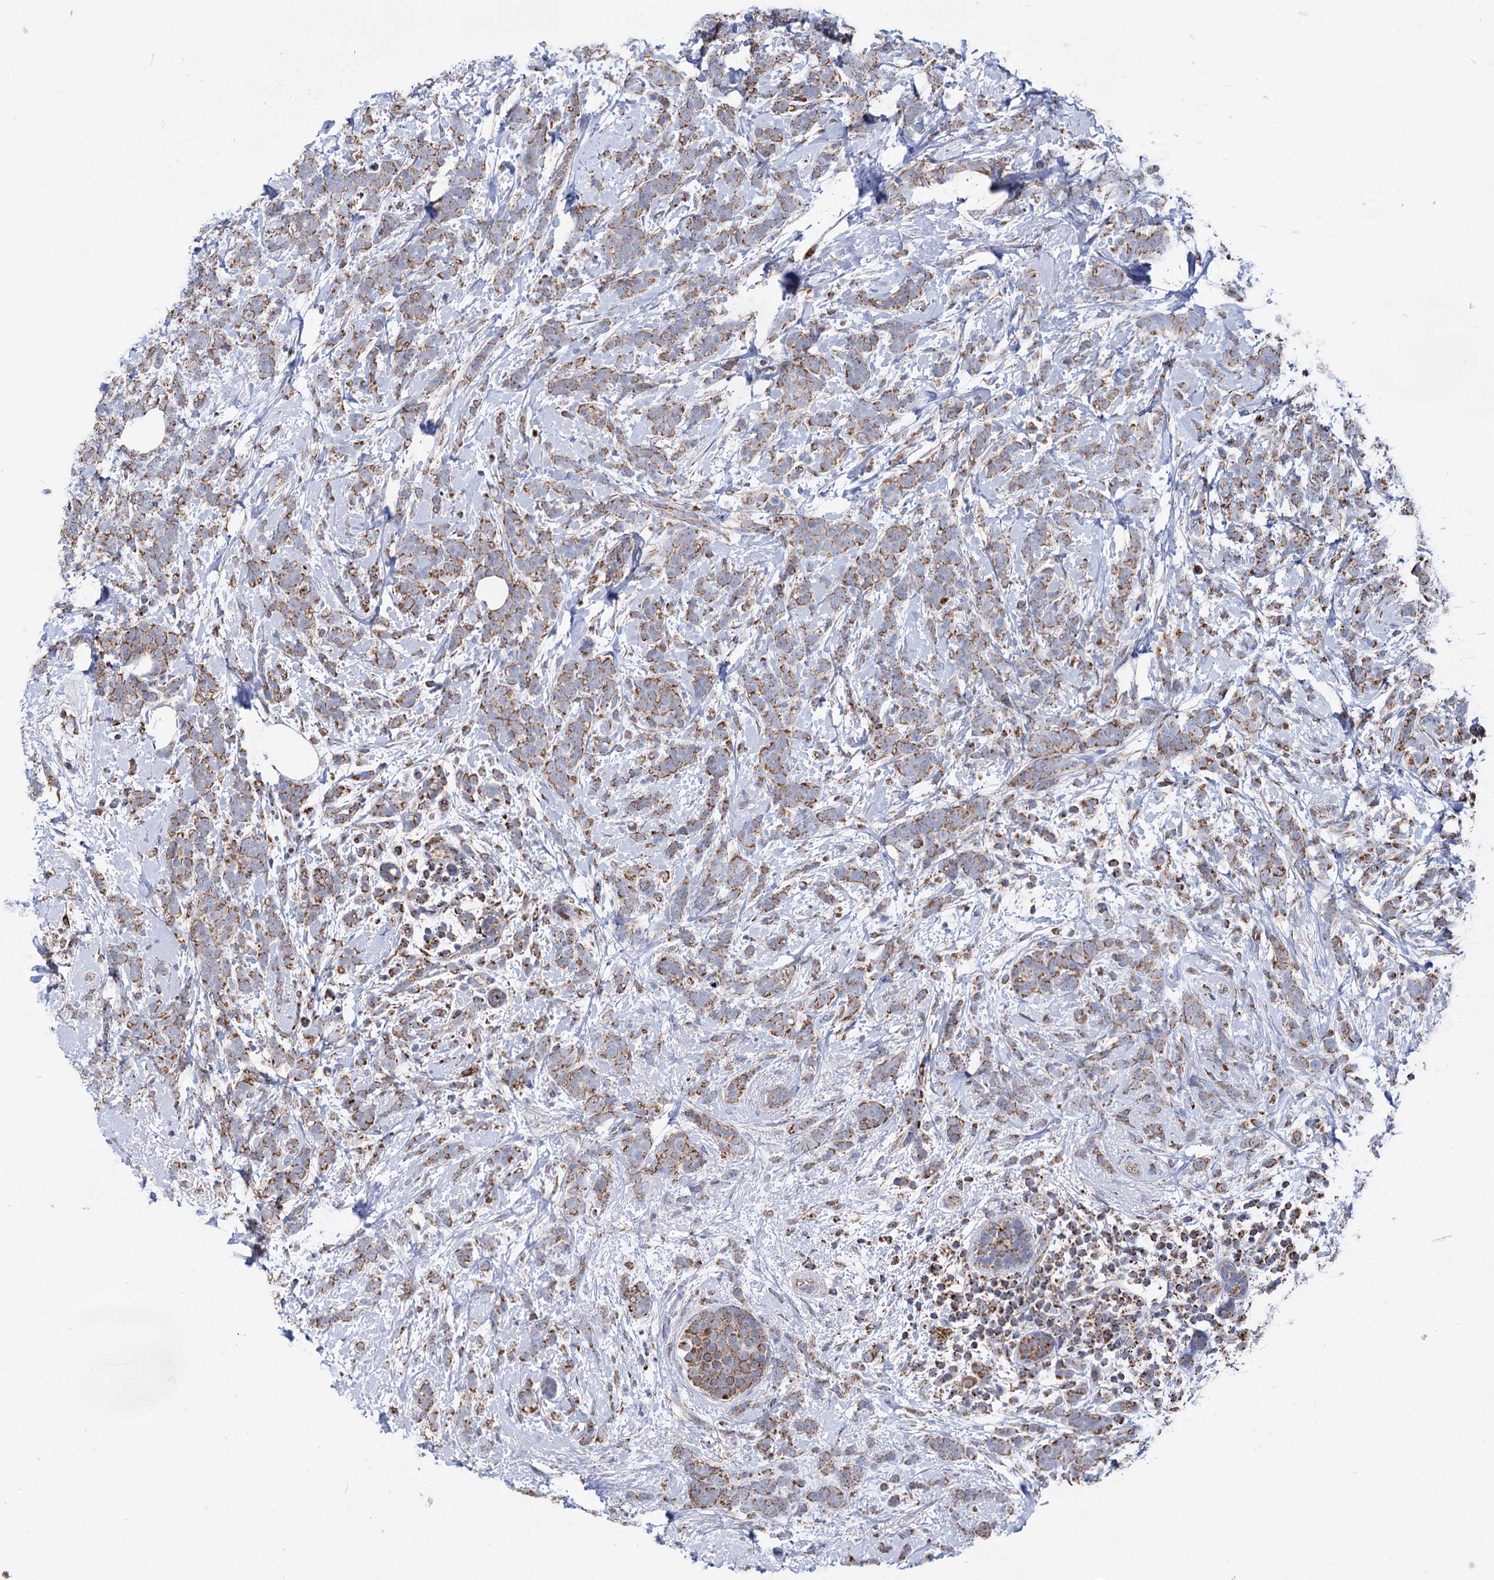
{"staining": {"intensity": "moderate", "quantity": ">75%", "location": "cytoplasmic/membranous"}, "tissue": "breast cancer", "cell_type": "Tumor cells", "image_type": "cancer", "snomed": [{"axis": "morphology", "description": "Lobular carcinoma"}, {"axis": "topography", "description": "Breast"}], "caption": "Immunohistochemistry (IHC) staining of breast cancer, which shows medium levels of moderate cytoplasmic/membranous expression in about >75% of tumor cells indicating moderate cytoplasmic/membranous protein positivity. The staining was performed using DAB (brown) for protein detection and nuclei were counterstained in hematoxylin (blue).", "gene": "ABHD10", "patient": {"sex": "female", "age": 58}}